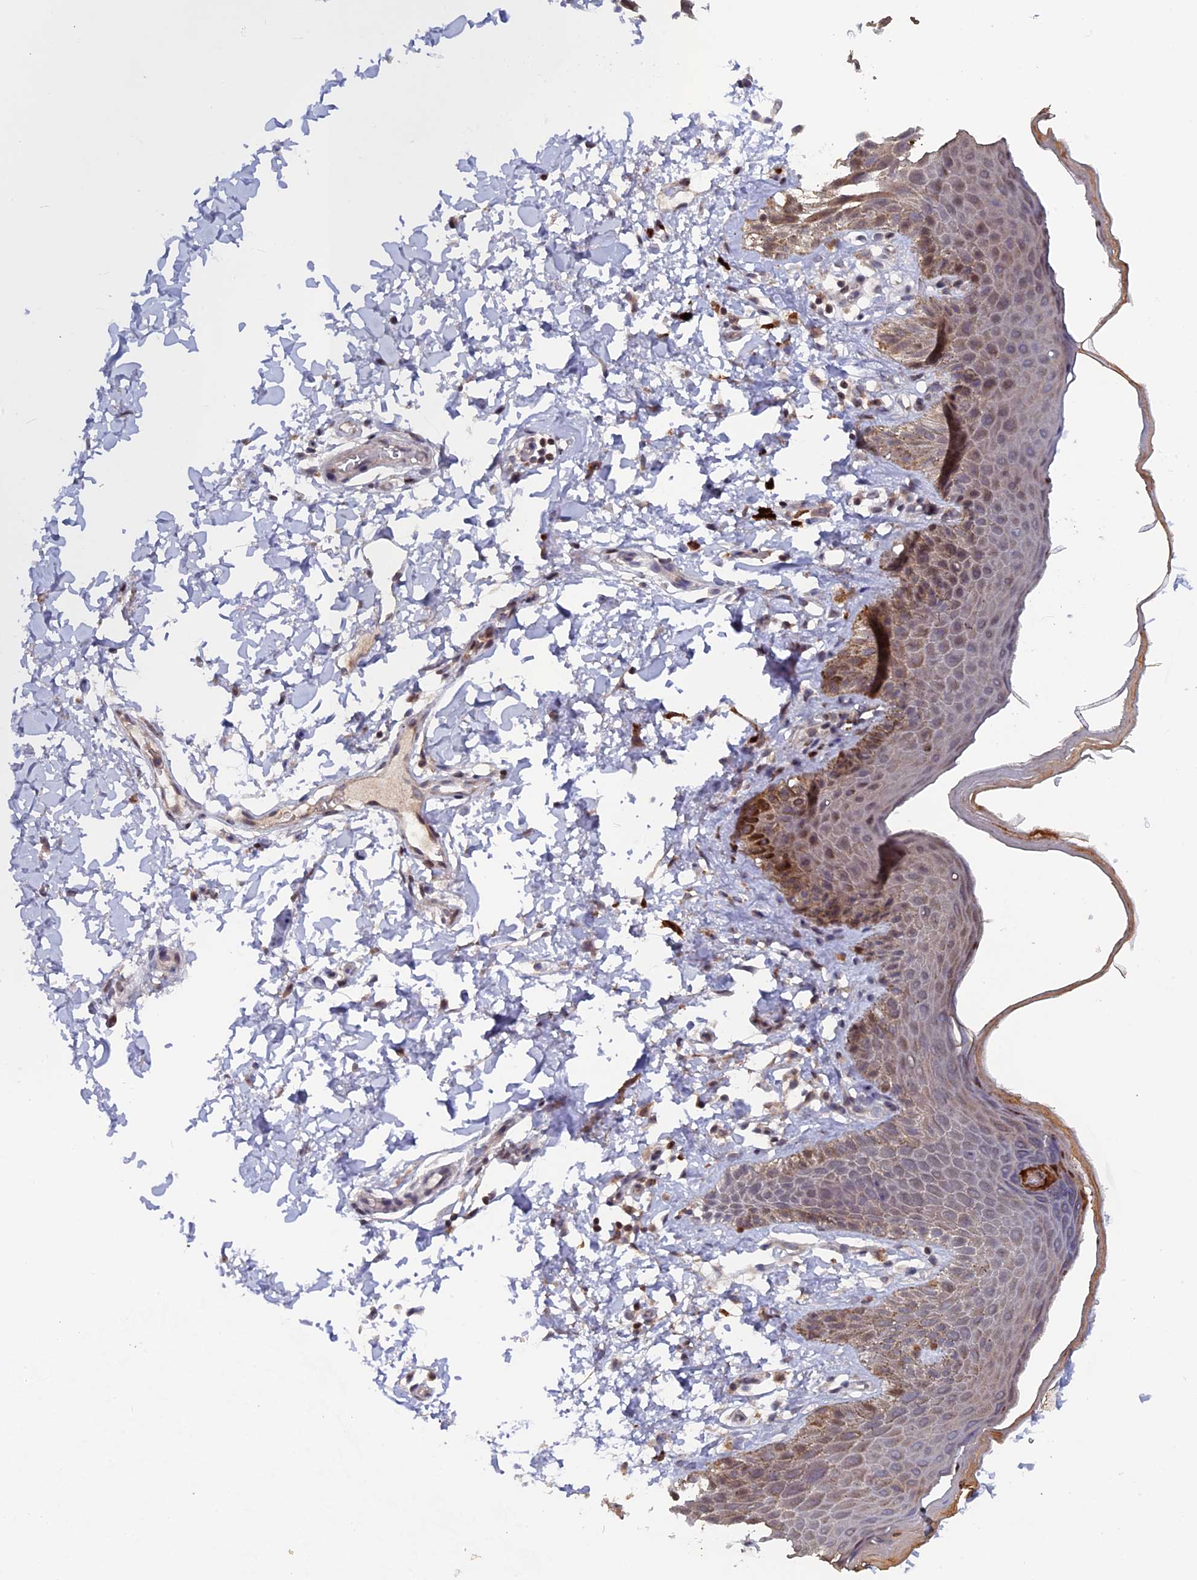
{"staining": {"intensity": "moderate", "quantity": "25%-75%", "location": "cytoplasmic/membranous"}, "tissue": "skin", "cell_type": "Epidermal cells", "image_type": "normal", "snomed": [{"axis": "morphology", "description": "Normal tissue, NOS"}, {"axis": "topography", "description": "Anal"}], "caption": "Moderate cytoplasmic/membranous positivity for a protein is seen in approximately 25%-75% of epidermal cells of unremarkable skin using immunohistochemistry.", "gene": "TMC5", "patient": {"sex": "male", "age": 44}}